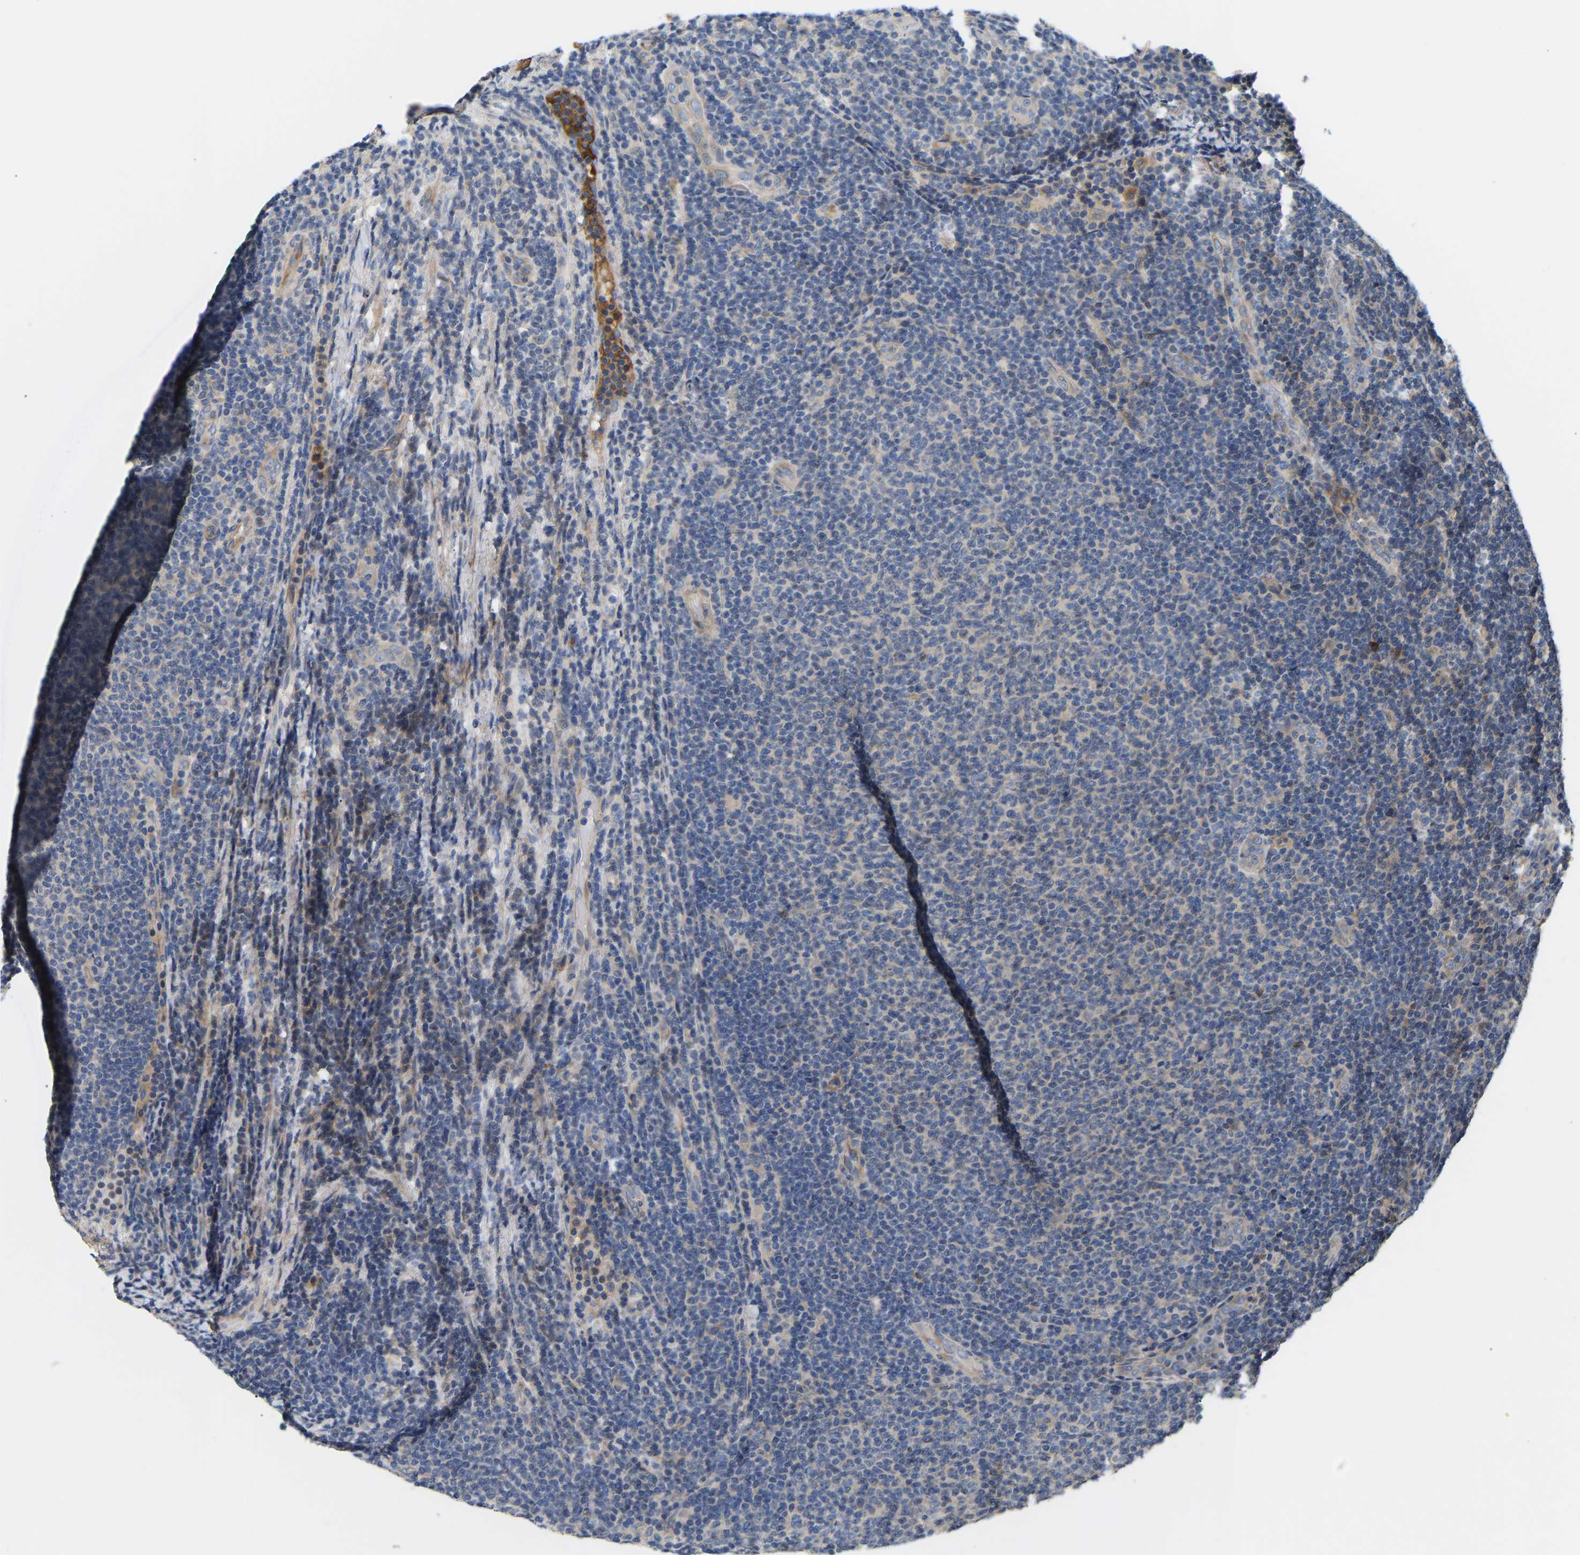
{"staining": {"intensity": "negative", "quantity": "none", "location": "none"}, "tissue": "lymphoma", "cell_type": "Tumor cells", "image_type": "cancer", "snomed": [{"axis": "morphology", "description": "Malignant lymphoma, non-Hodgkin's type, Low grade"}, {"axis": "topography", "description": "Lymph node"}], "caption": "High power microscopy micrograph of an immunohistochemistry micrograph of malignant lymphoma, non-Hodgkin's type (low-grade), revealing no significant expression in tumor cells.", "gene": "AIMP2", "patient": {"sex": "male", "age": 66}}